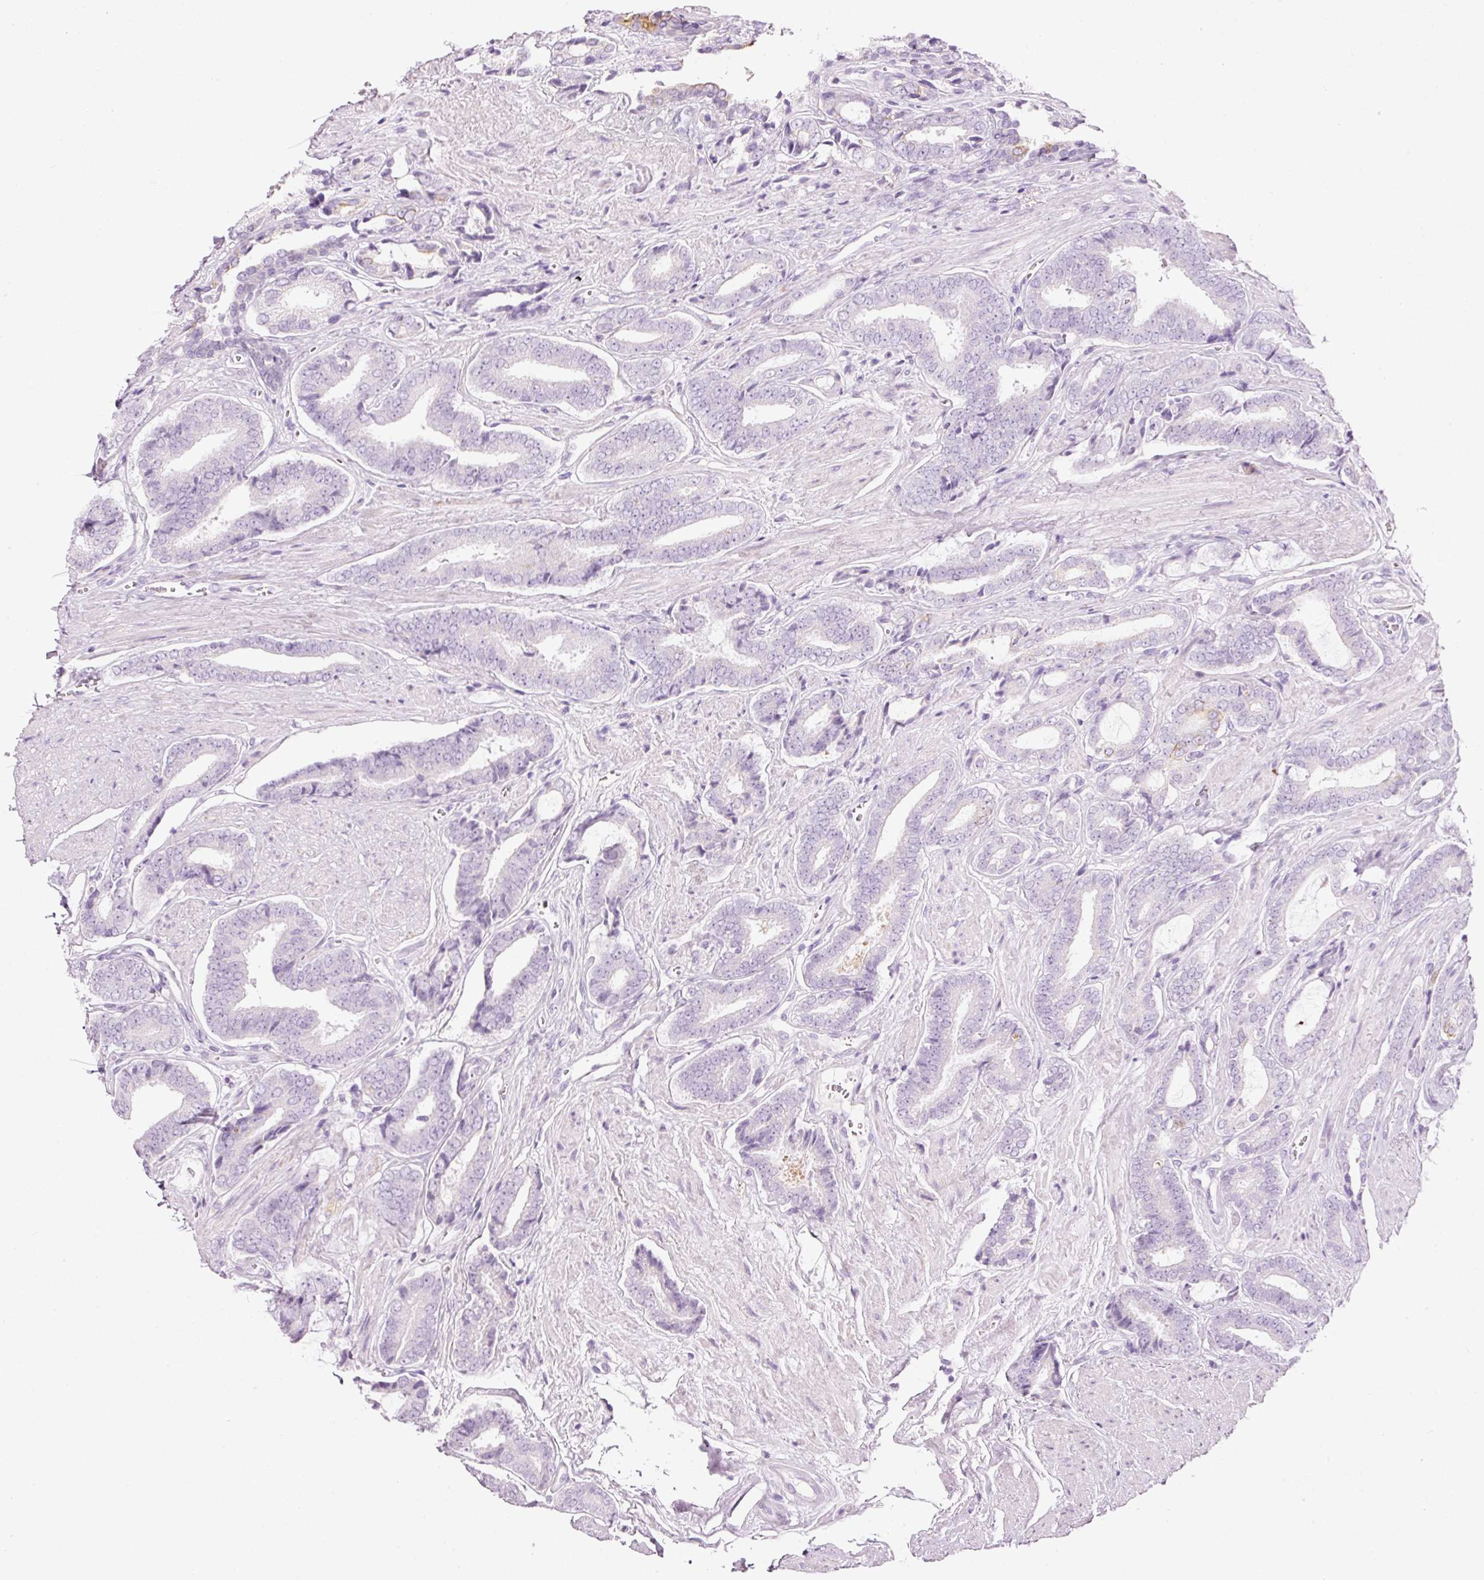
{"staining": {"intensity": "negative", "quantity": "none", "location": "none"}, "tissue": "prostate cancer", "cell_type": "Tumor cells", "image_type": "cancer", "snomed": [{"axis": "morphology", "description": "Adenocarcinoma, NOS"}, {"axis": "topography", "description": "Prostate and seminal vesicle, NOS"}], "caption": "Protein analysis of adenocarcinoma (prostate) displays no significant positivity in tumor cells. (DAB immunohistochemistry visualized using brightfield microscopy, high magnification).", "gene": "CARD16", "patient": {"sex": "male", "age": 76}}